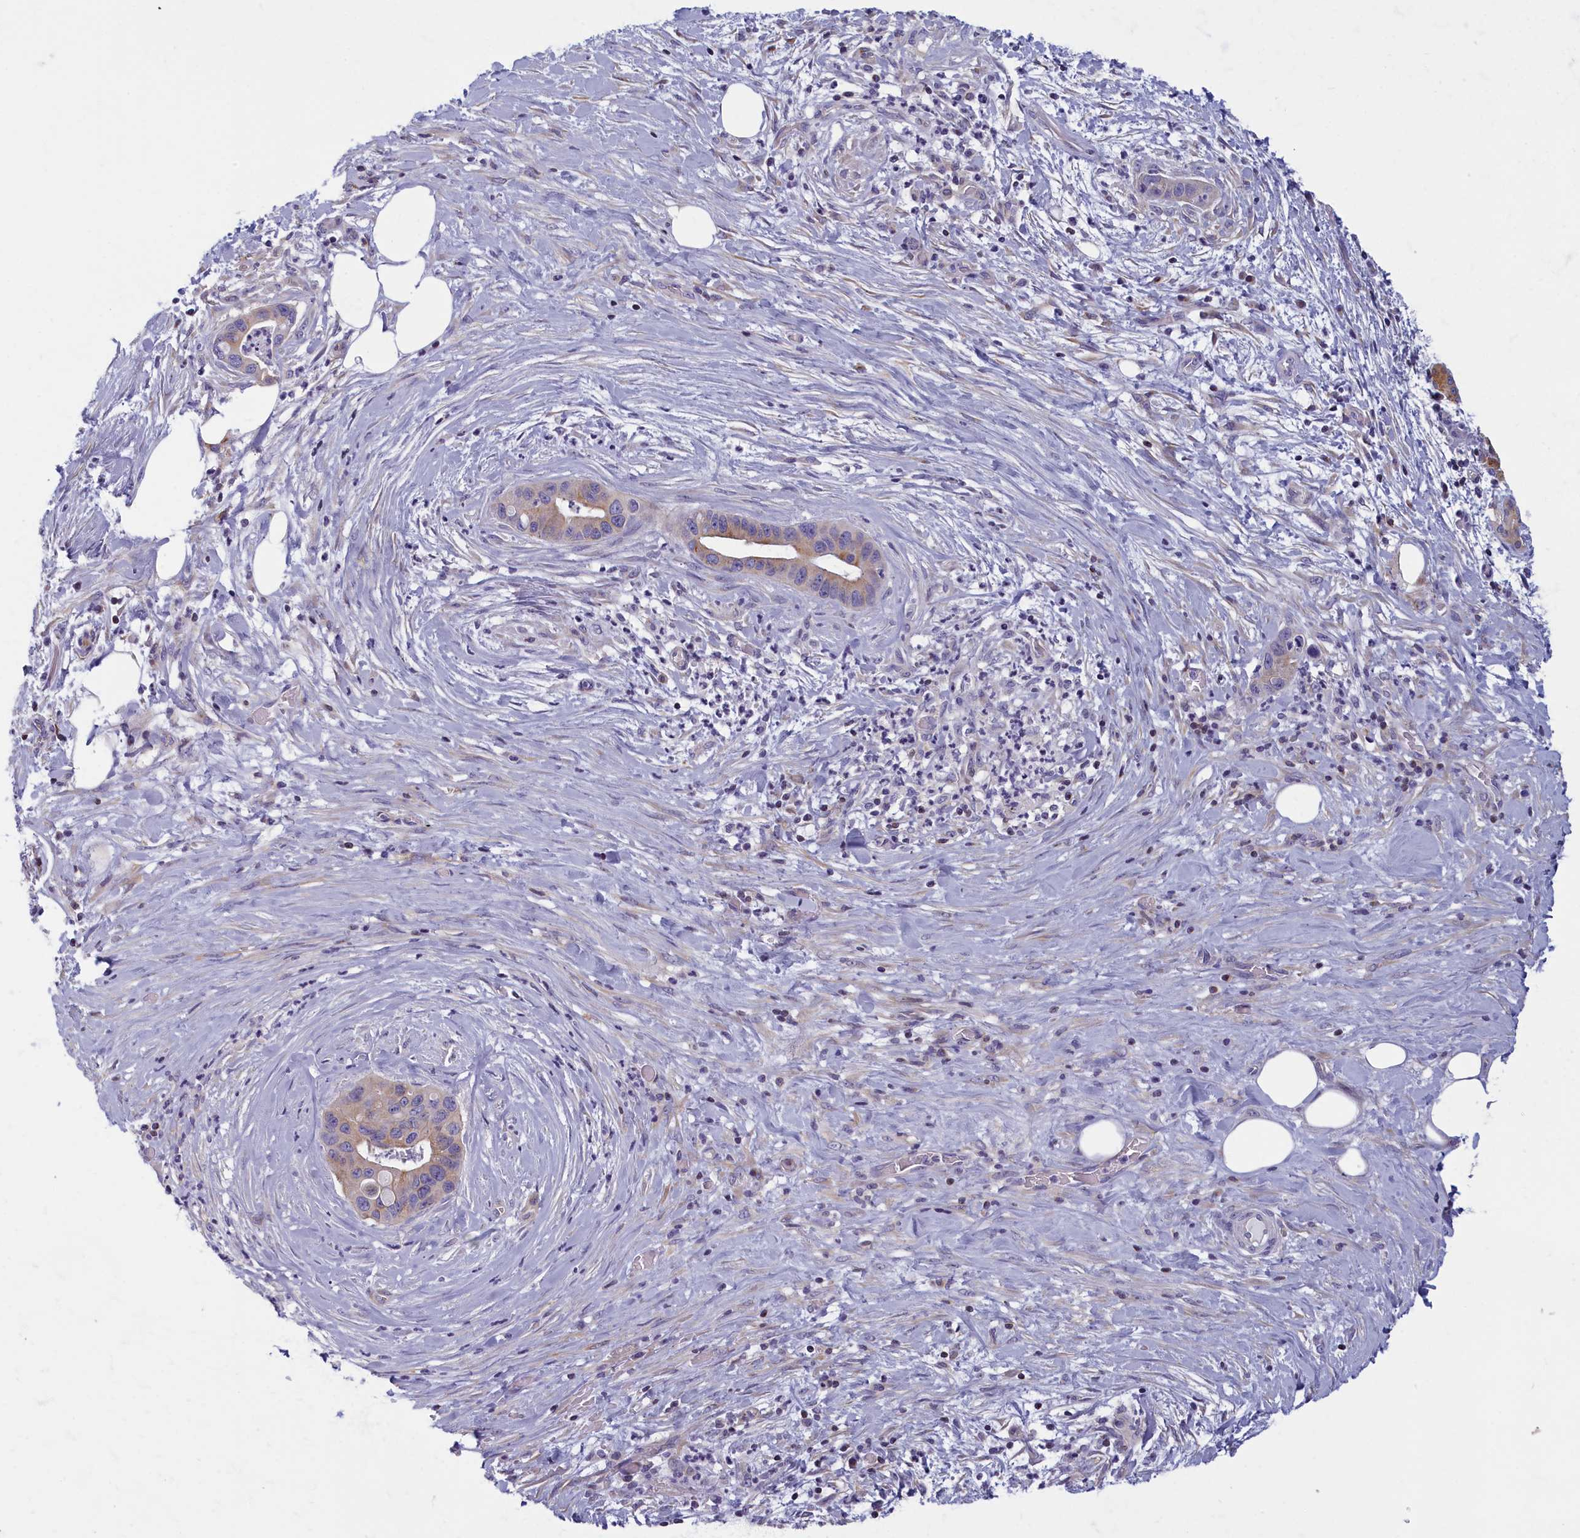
{"staining": {"intensity": "weak", "quantity": "25%-75%", "location": "cytoplasmic/membranous"}, "tissue": "pancreatic cancer", "cell_type": "Tumor cells", "image_type": "cancer", "snomed": [{"axis": "morphology", "description": "Adenocarcinoma, NOS"}, {"axis": "topography", "description": "Pancreas"}], "caption": "Immunohistochemical staining of human pancreatic cancer shows low levels of weak cytoplasmic/membranous expression in about 25%-75% of tumor cells. (Brightfield microscopy of DAB IHC at high magnification).", "gene": "NOL10", "patient": {"sex": "male", "age": 73}}